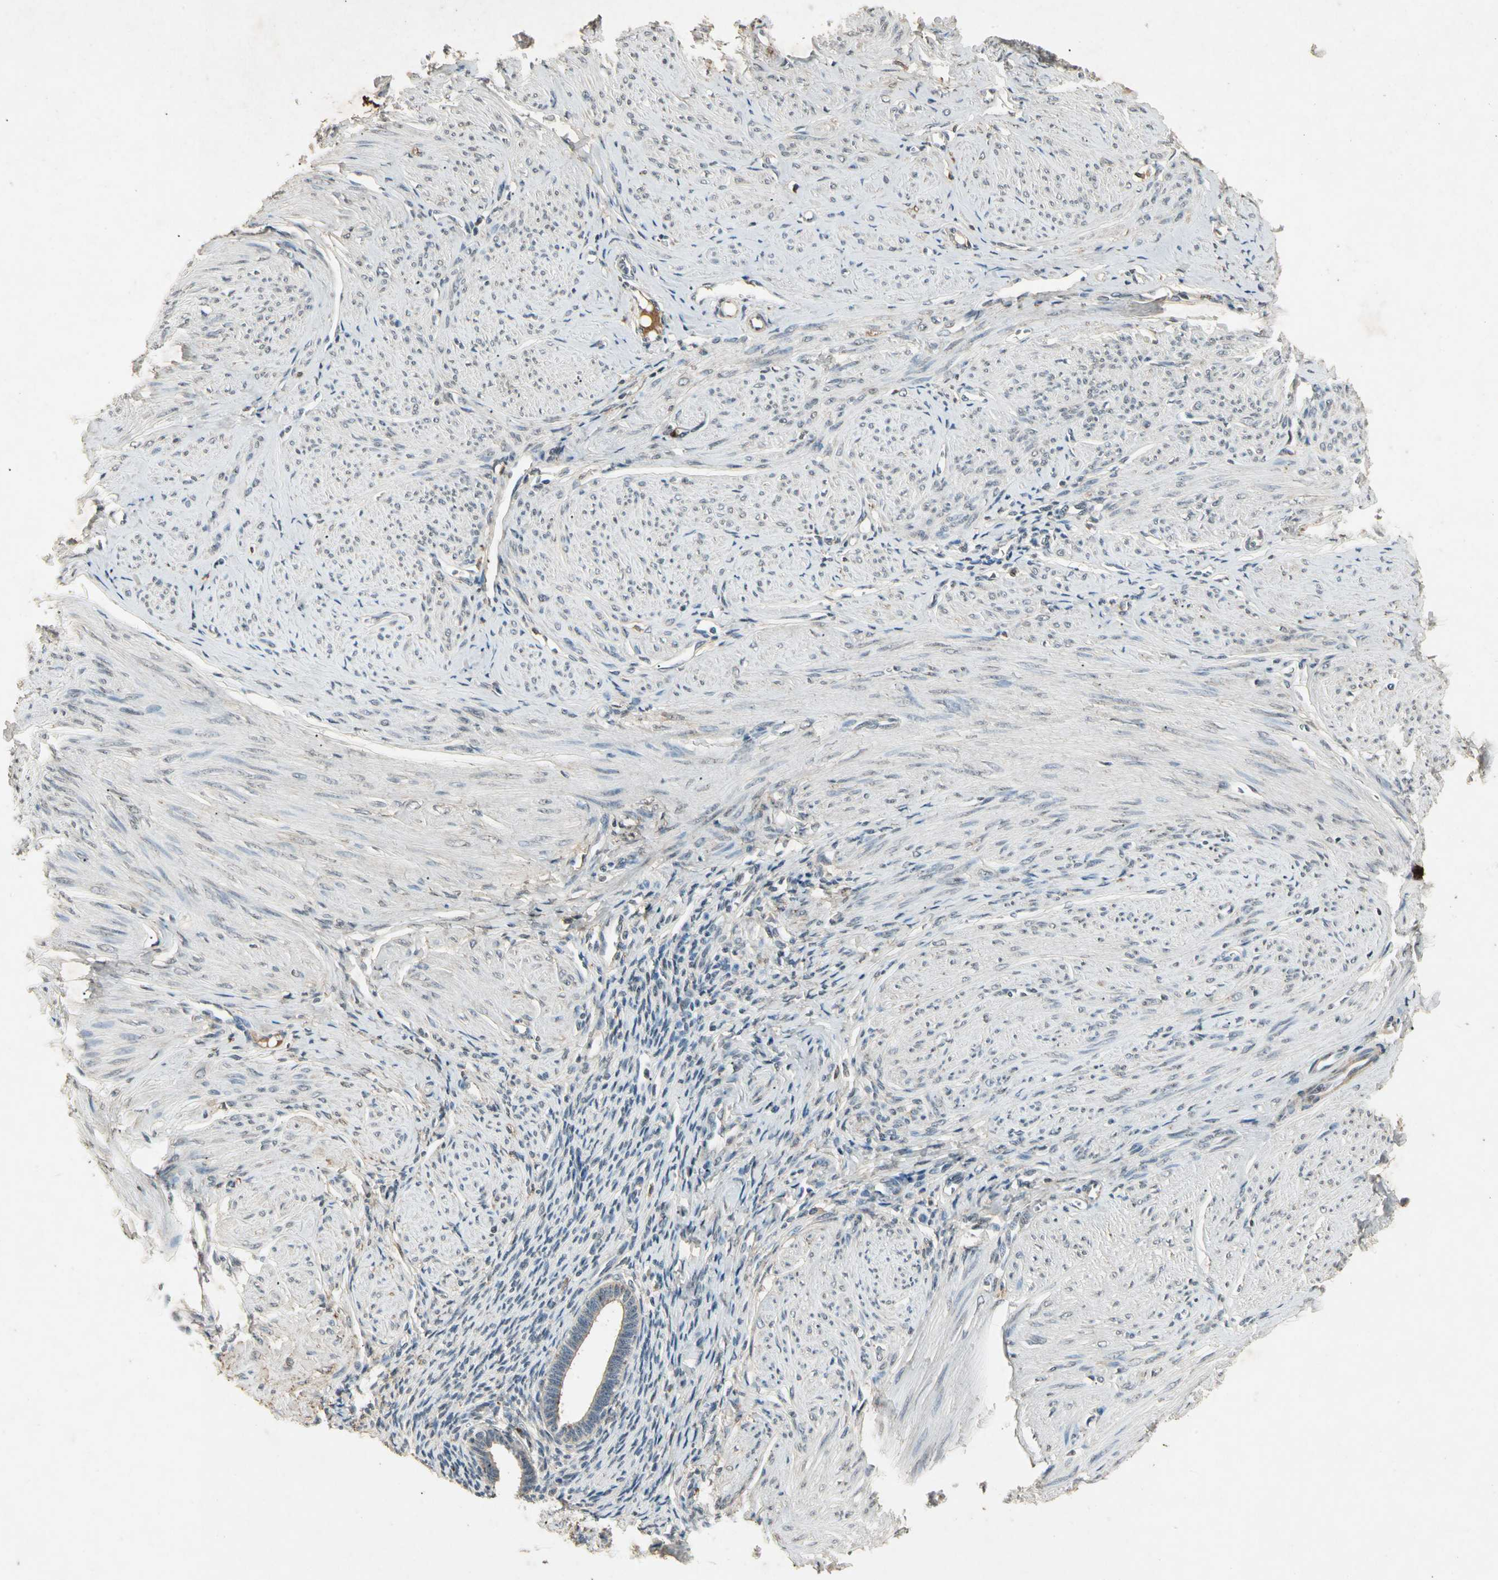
{"staining": {"intensity": "negative", "quantity": "none", "location": "none"}, "tissue": "smooth muscle", "cell_type": "Smooth muscle cells", "image_type": "normal", "snomed": [{"axis": "morphology", "description": "Normal tissue, NOS"}, {"axis": "topography", "description": "Uterus"}], "caption": "Immunohistochemistry (IHC) of unremarkable smooth muscle demonstrates no positivity in smooth muscle cells.", "gene": "CP", "patient": {"sex": "female", "age": 45}}